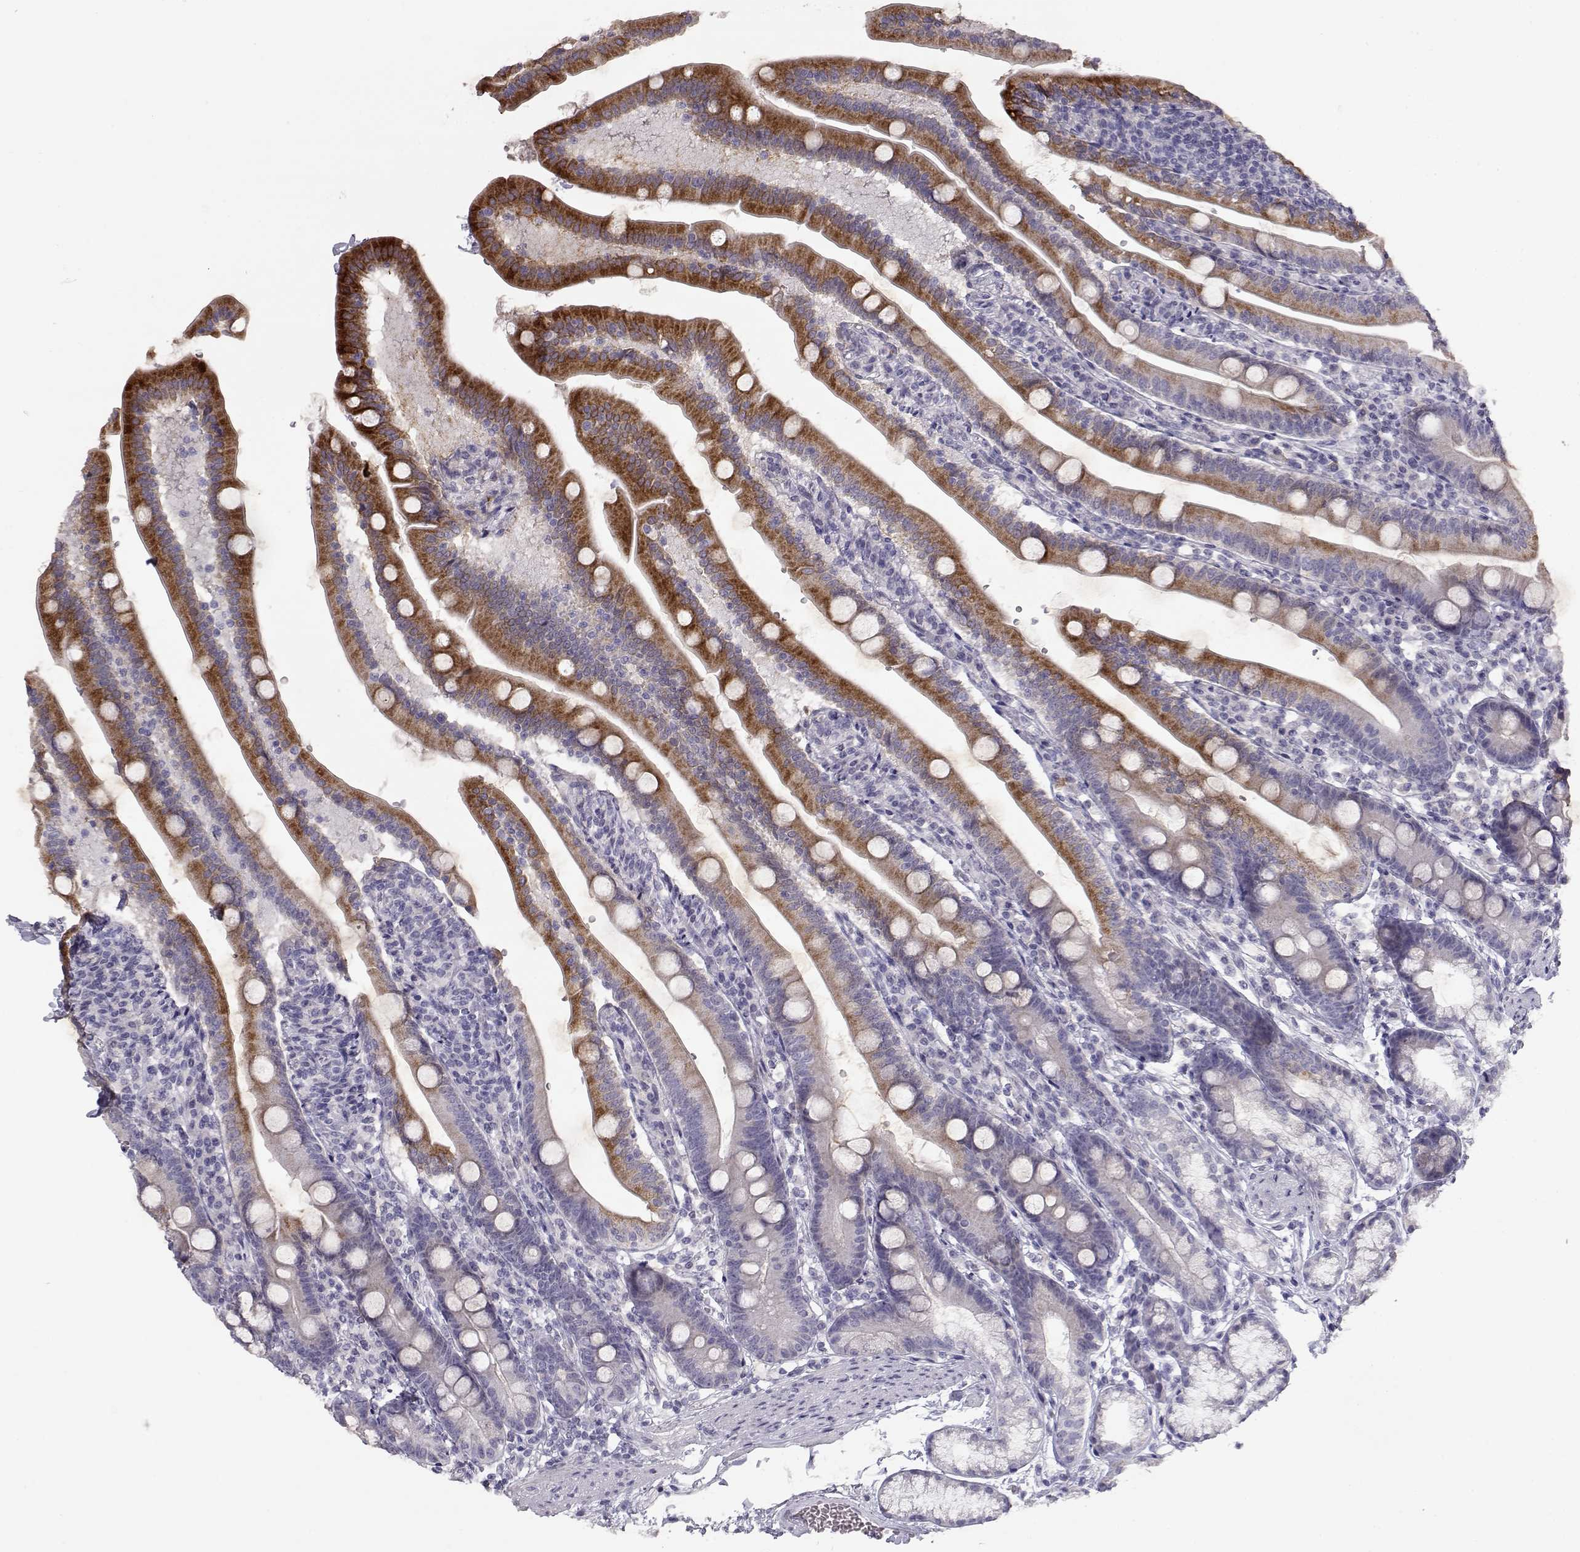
{"staining": {"intensity": "strong", "quantity": "25%-75%", "location": "cytoplasmic/membranous"}, "tissue": "duodenum", "cell_type": "Glandular cells", "image_type": "normal", "snomed": [{"axis": "morphology", "description": "Normal tissue, NOS"}, {"axis": "topography", "description": "Duodenum"}], "caption": "The photomicrograph demonstrates staining of benign duodenum, revealing strong cytoplasmic/membranous protein positivity (brown color) within glandular cells.", "gene": "LAMB3", "patient": {"sex": "female", "age": 67}}